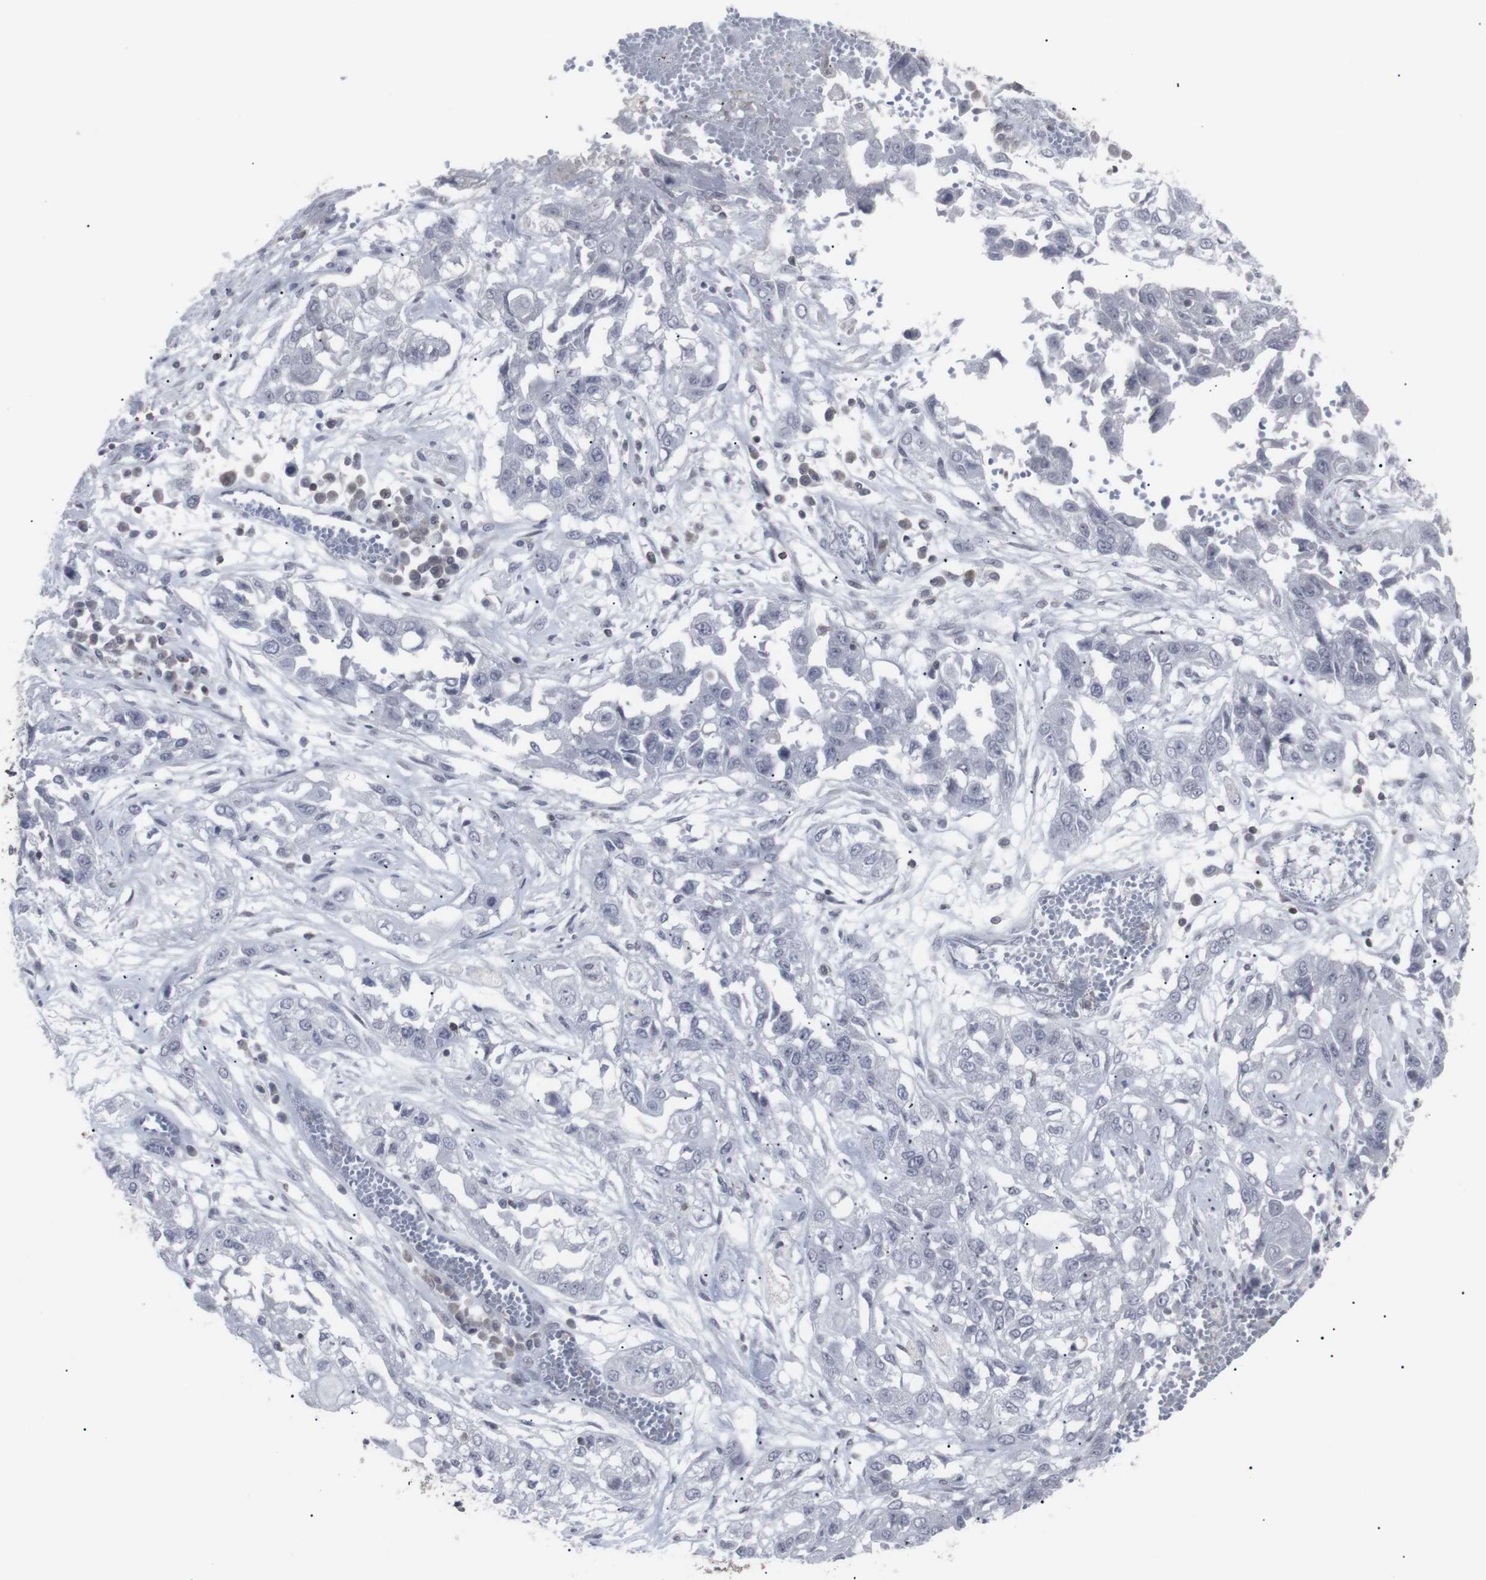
{"staining": {"intensity": "negative", "quantity": "none", "location": "none"}, "tissue": "lung cancer", "cell_type": "Tumor cells", "image_type": "cancer", "snomed": [{"axis": "morphology", "description": "Squamous cell carcinoma, NOS"}, {"axis": "topography", "description": "Lung"}], "caption": "Immunohistochemistry photomicrograph of human lung cancer (squamous cell carcinoma) stained for a protein (brown), which reveals no staining in tumor cells. (Stains: DAB (3,3'-diaminobenzidine) IHC with hematoxylin counter stain, Microscopy: brightfield microscopy at high magnification).", "gene": "APOBEC2", "patient": {"sex": "male", "age": 71}}